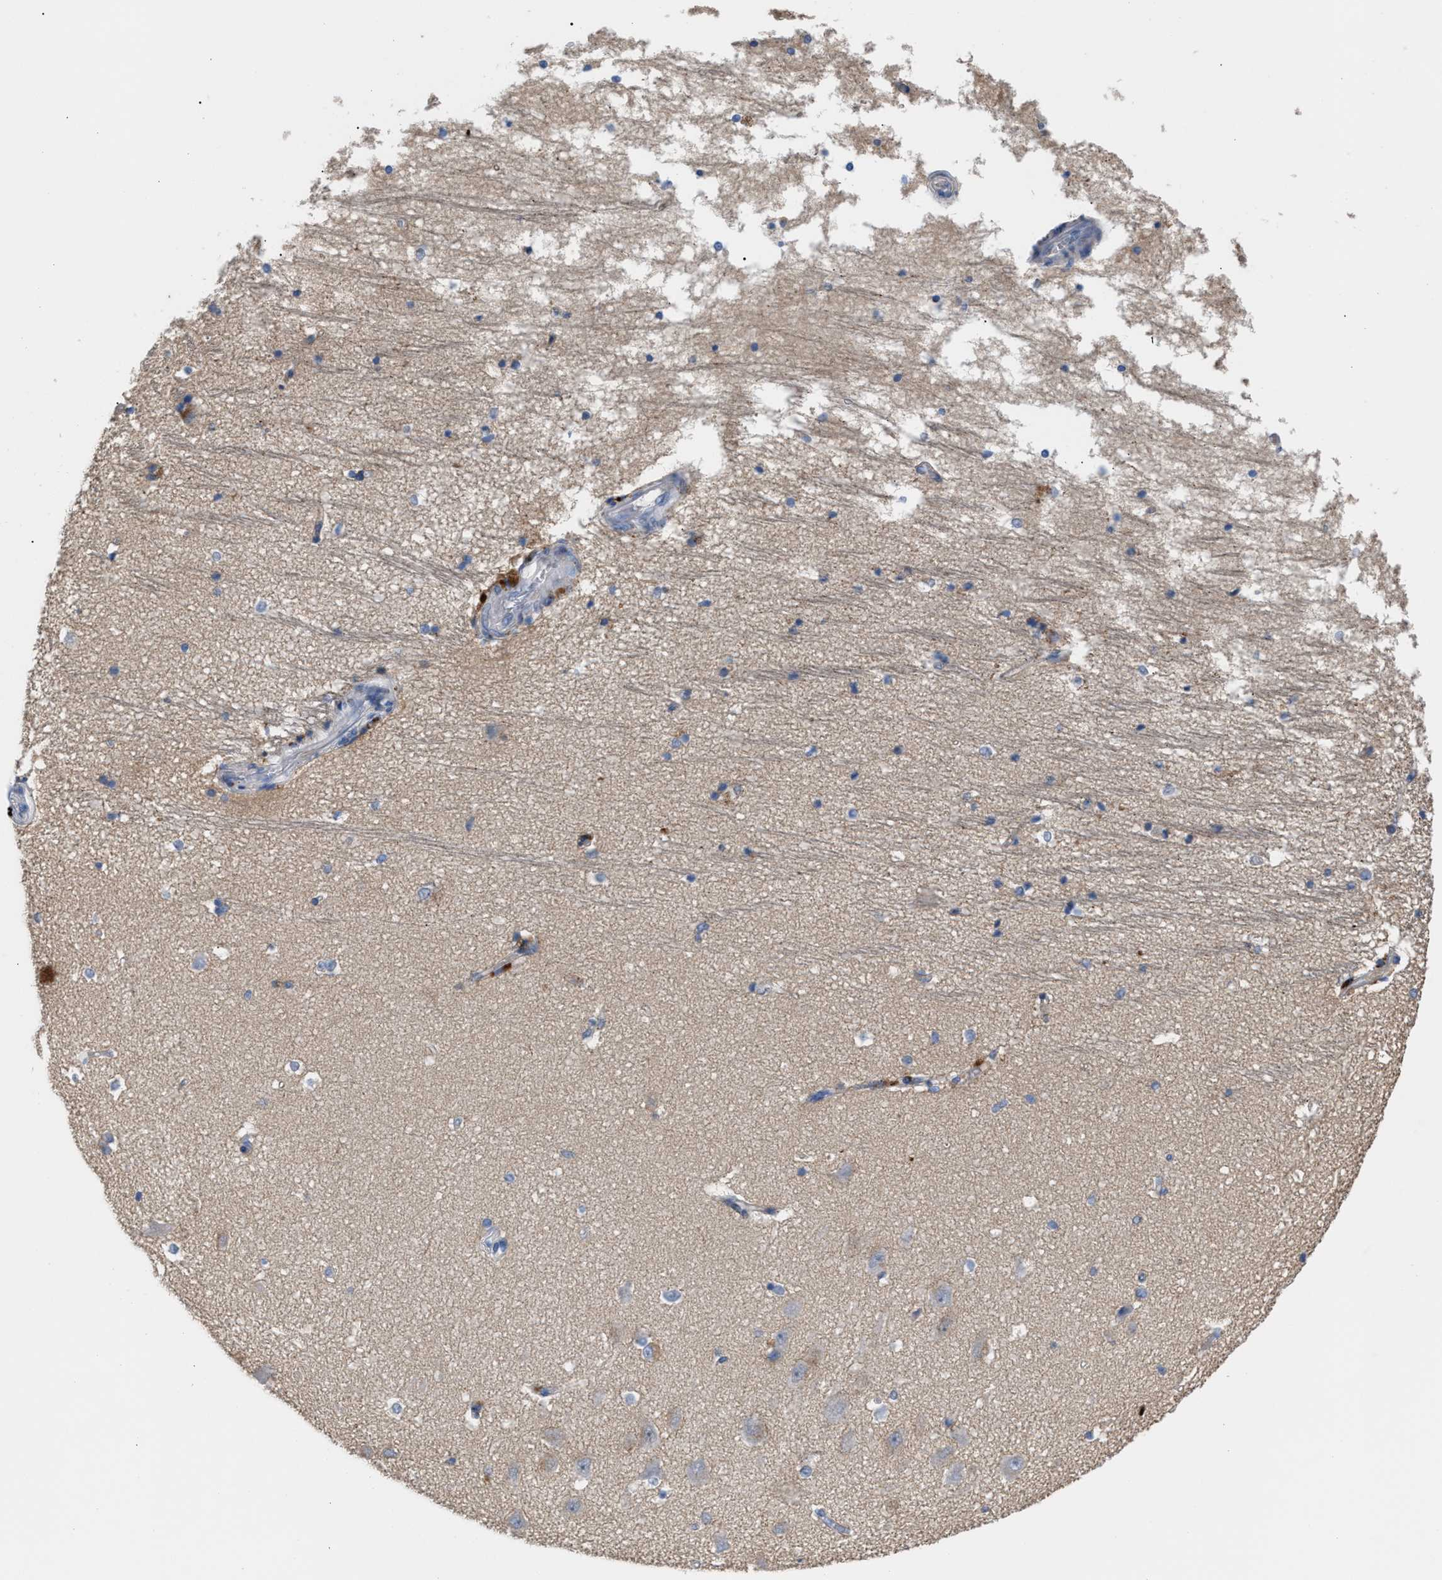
{"staining": {"intensity": "negative", "quantity": "none", "location": "none"}, "tissue": "hippocampus", "cell_type": "Glial cells", "image_type": "normal", "snomed": [{"axis": "morphology", "description": "Normal tissue, NOS"}, {"axis": "topography", "description": "Hippocampus"}], "caption": "An IHC micrograph of normal hippocampus is shown. There is no staining in glial cells of hippocampus. (DAB (3,3'-diaminobenzidine) IHC visualized using brightfield microscopy, high magnification).", "gene": "MBTD1", "patient": {"sex": "male", "age": 45}}